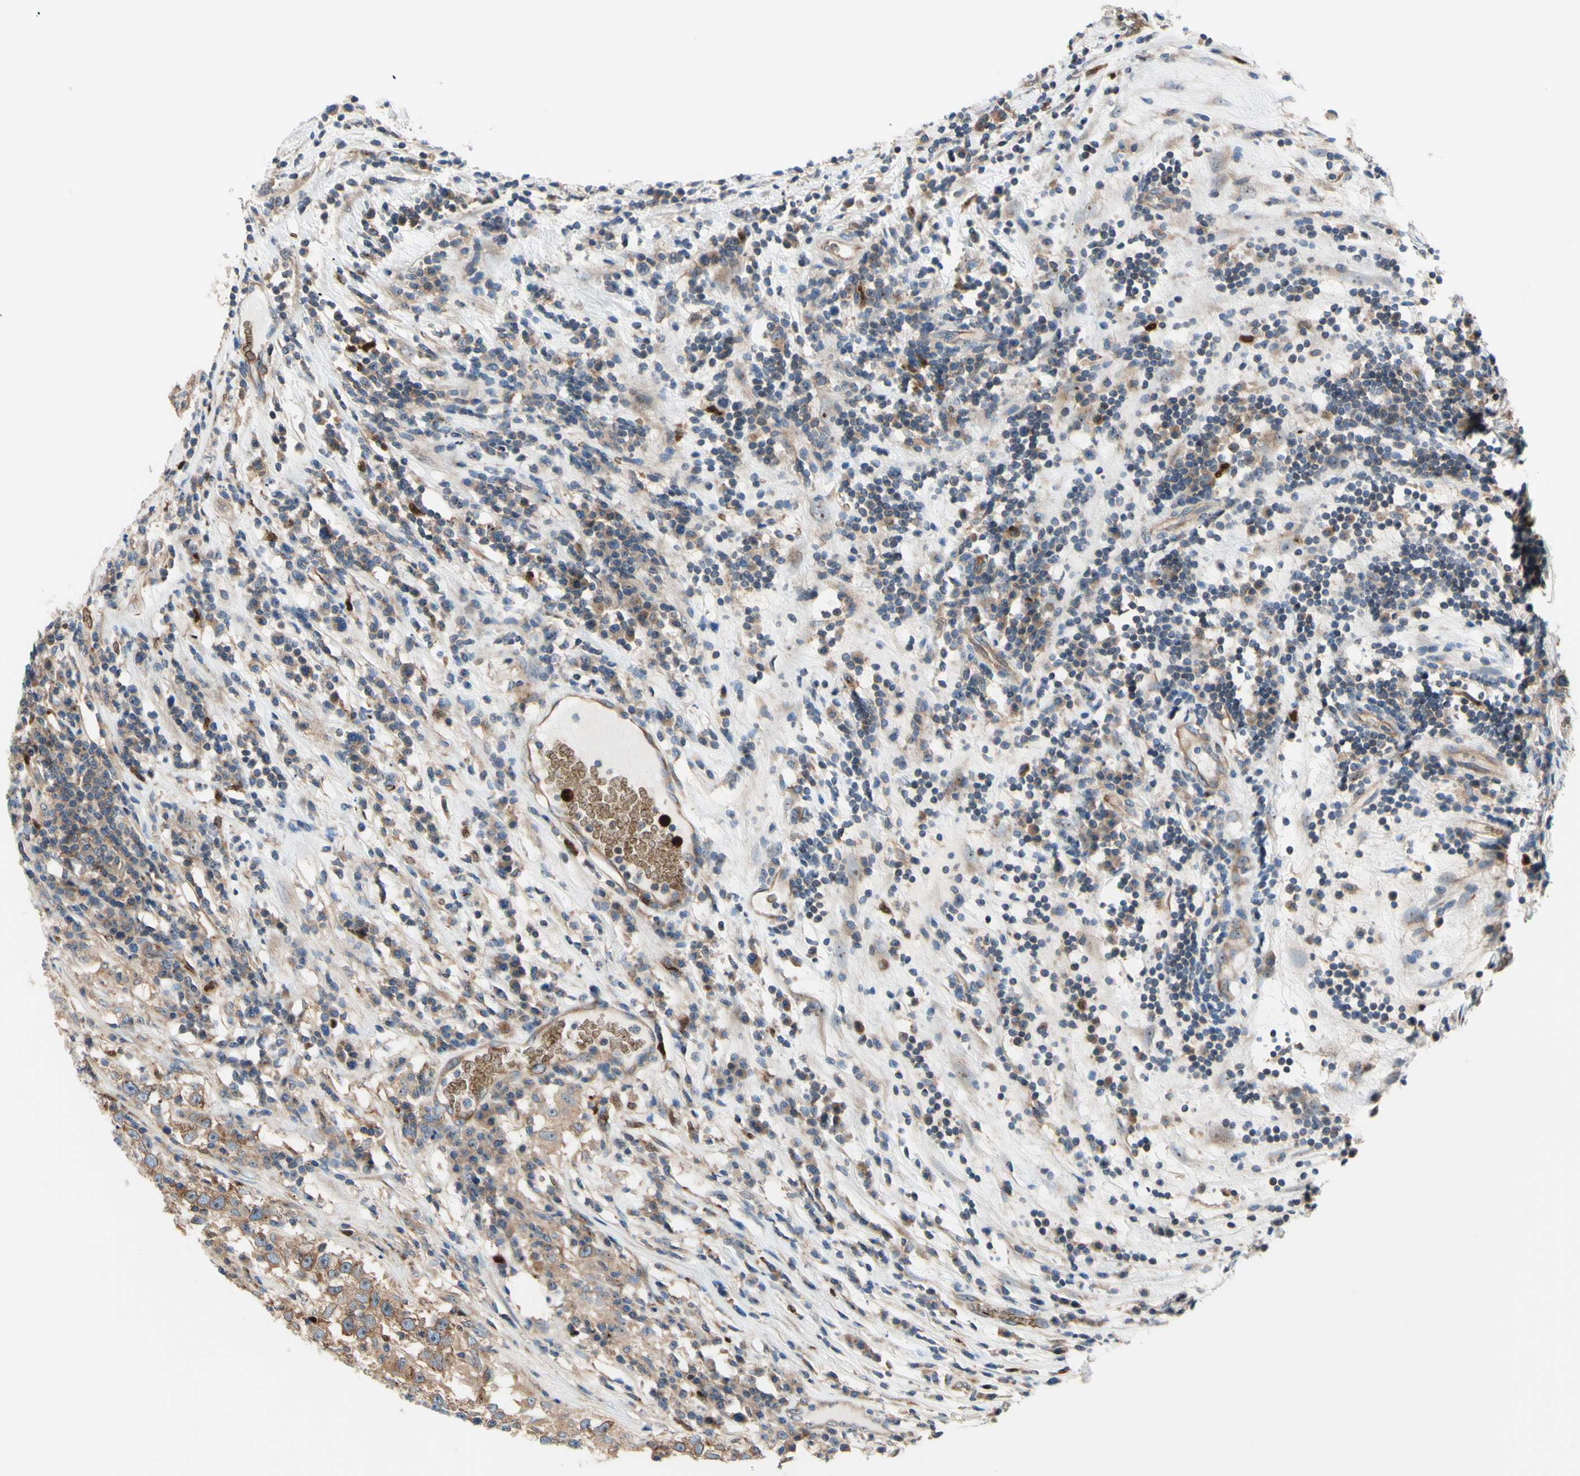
{"staining": {"intensity": "moderate", "quantity": ">75%", "location": "cytoplasmic/membranous"}, "tissue": "testis cancer", "cell_type": "Tumor cells", "image_type": "cancer", "snomed": [{"axis": "morphology", "description": "Seminoma, NOS"}, {"axis": "topography", "description": "Testis"}], "caption": "Immunohistochemistry (IHC) of human seminoma (testis) shows medium levels of moderate cytoplasmic/membranous expression in about >75% of tumor cells.", "gene": "USP9X", "patient": {"sex": "male", "age": 43}}